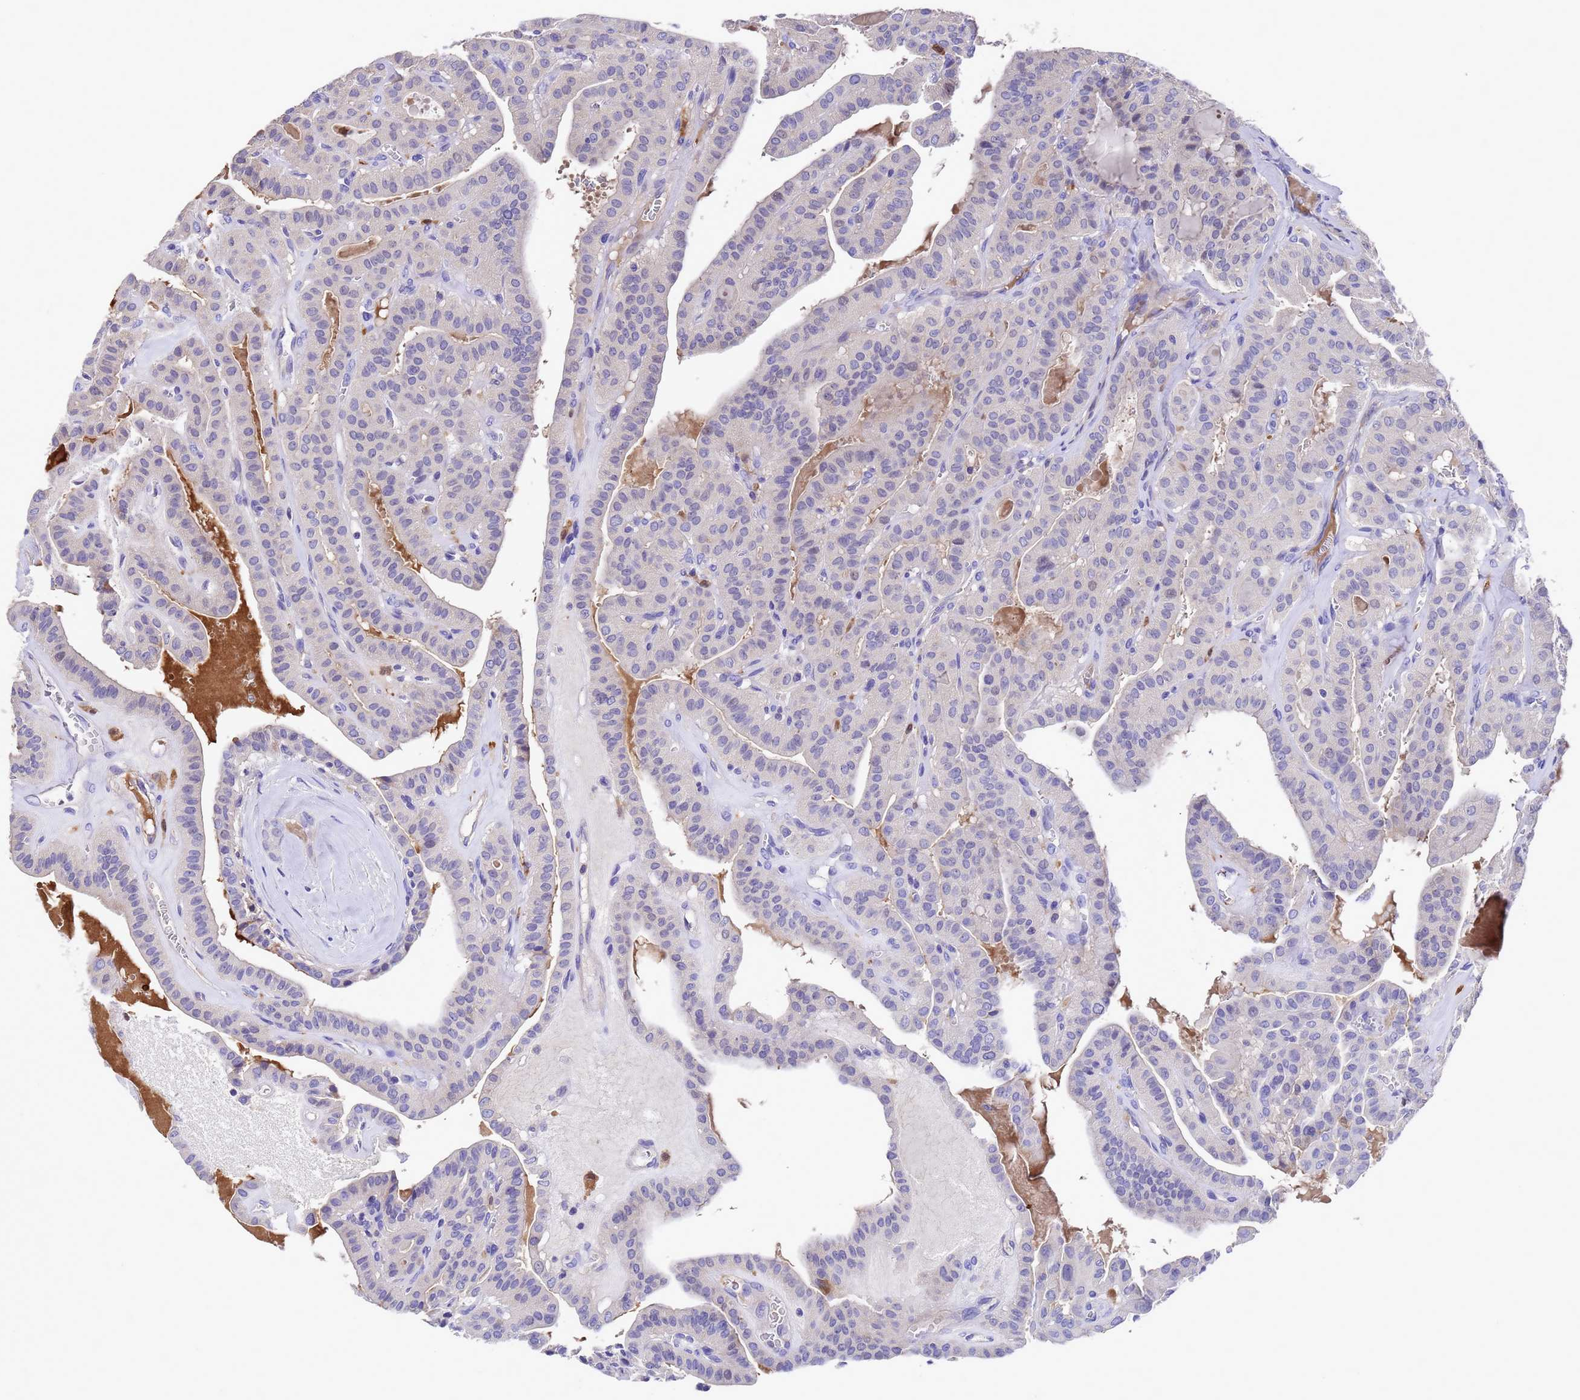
{"staining": {"intensity": "negative", "quantity": "none", "location": "none"}, "tissue": "thyroid cancer", "cell_type": "Tumor cells", "image_type": "cancer", "snomed": [{"axis": "morphology", "description": "Papillary adenocarcinoma, NOS"}, {"axis": "topography", "description": "Thyroid gland"}], "caption": "This image is of papillary adenocarcinoma (thyroid) stained with immunohistochemistry (IHC) to label a protein in brown with the nuclei are counter-stained blue. There is no staining in tumor cells.", "gene": "ELP6", "patient": {"sex": "male", "age": 52}}